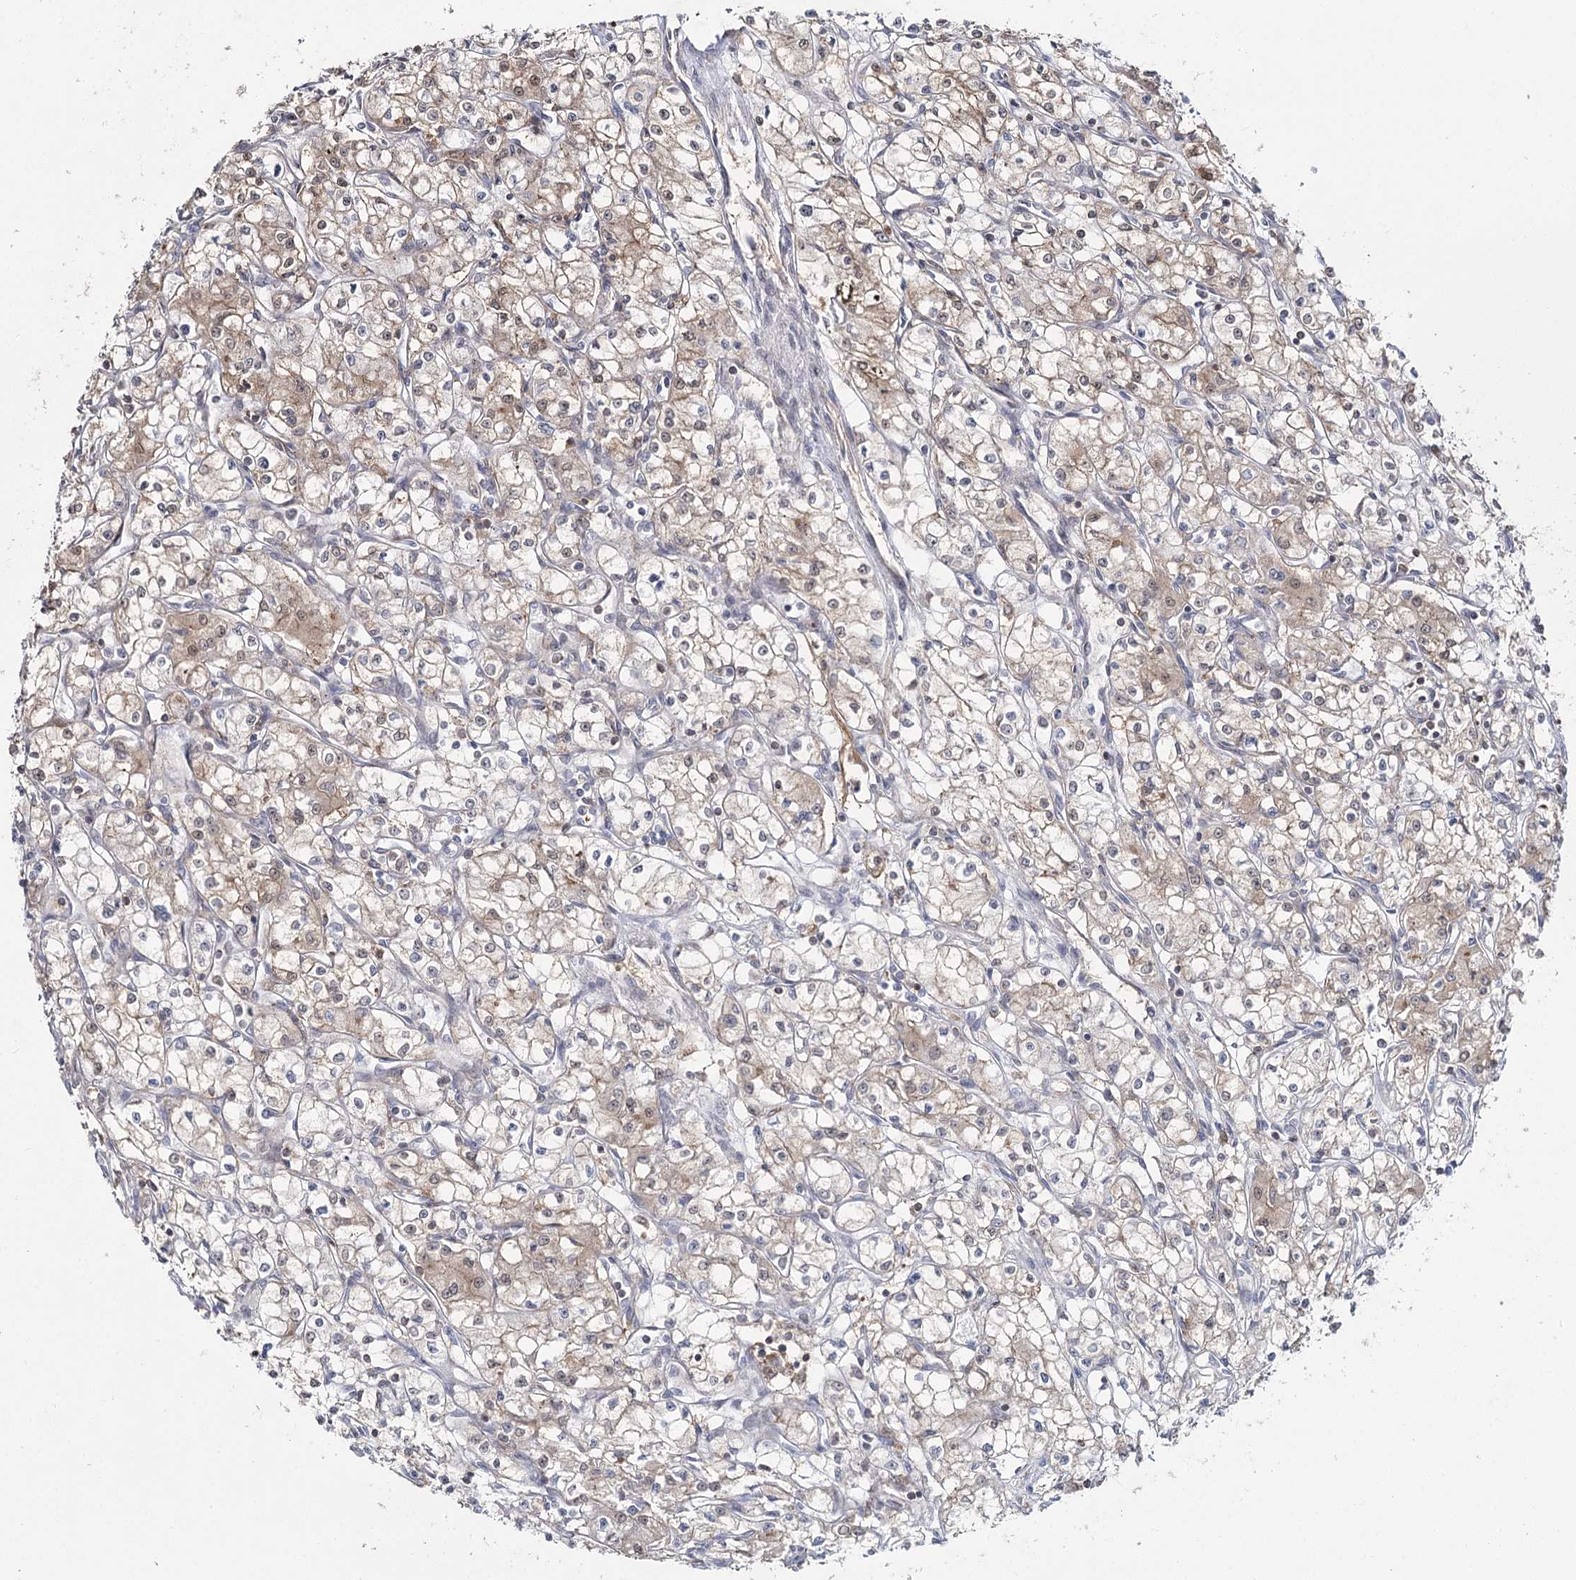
{"staining": {"intensity": "weak", "quantity": "25%-75%", "location": "cytoplasmic/membranous,nuclear"}, "tissue": "renal cancer", "cell_type": "Tumor cells", "image_type": "cancer", "snomed": [{"axis": "morphology", "description": "Adenocarcinoma, NOS"}, {"axis": "topography", "description": "Kidney"}], "caption": "Immunohistochemistry (IHC) (DAB (3,3'-diaminobenzidine)) staining of renal cancer (adenocarcinoma) reveals weak cytoplasmic/membranous and nuclear protein positivity in about 25%-75% of tumor cells.", "gene": "WDR44", "patient": {"sex": "male", "age": 59}}